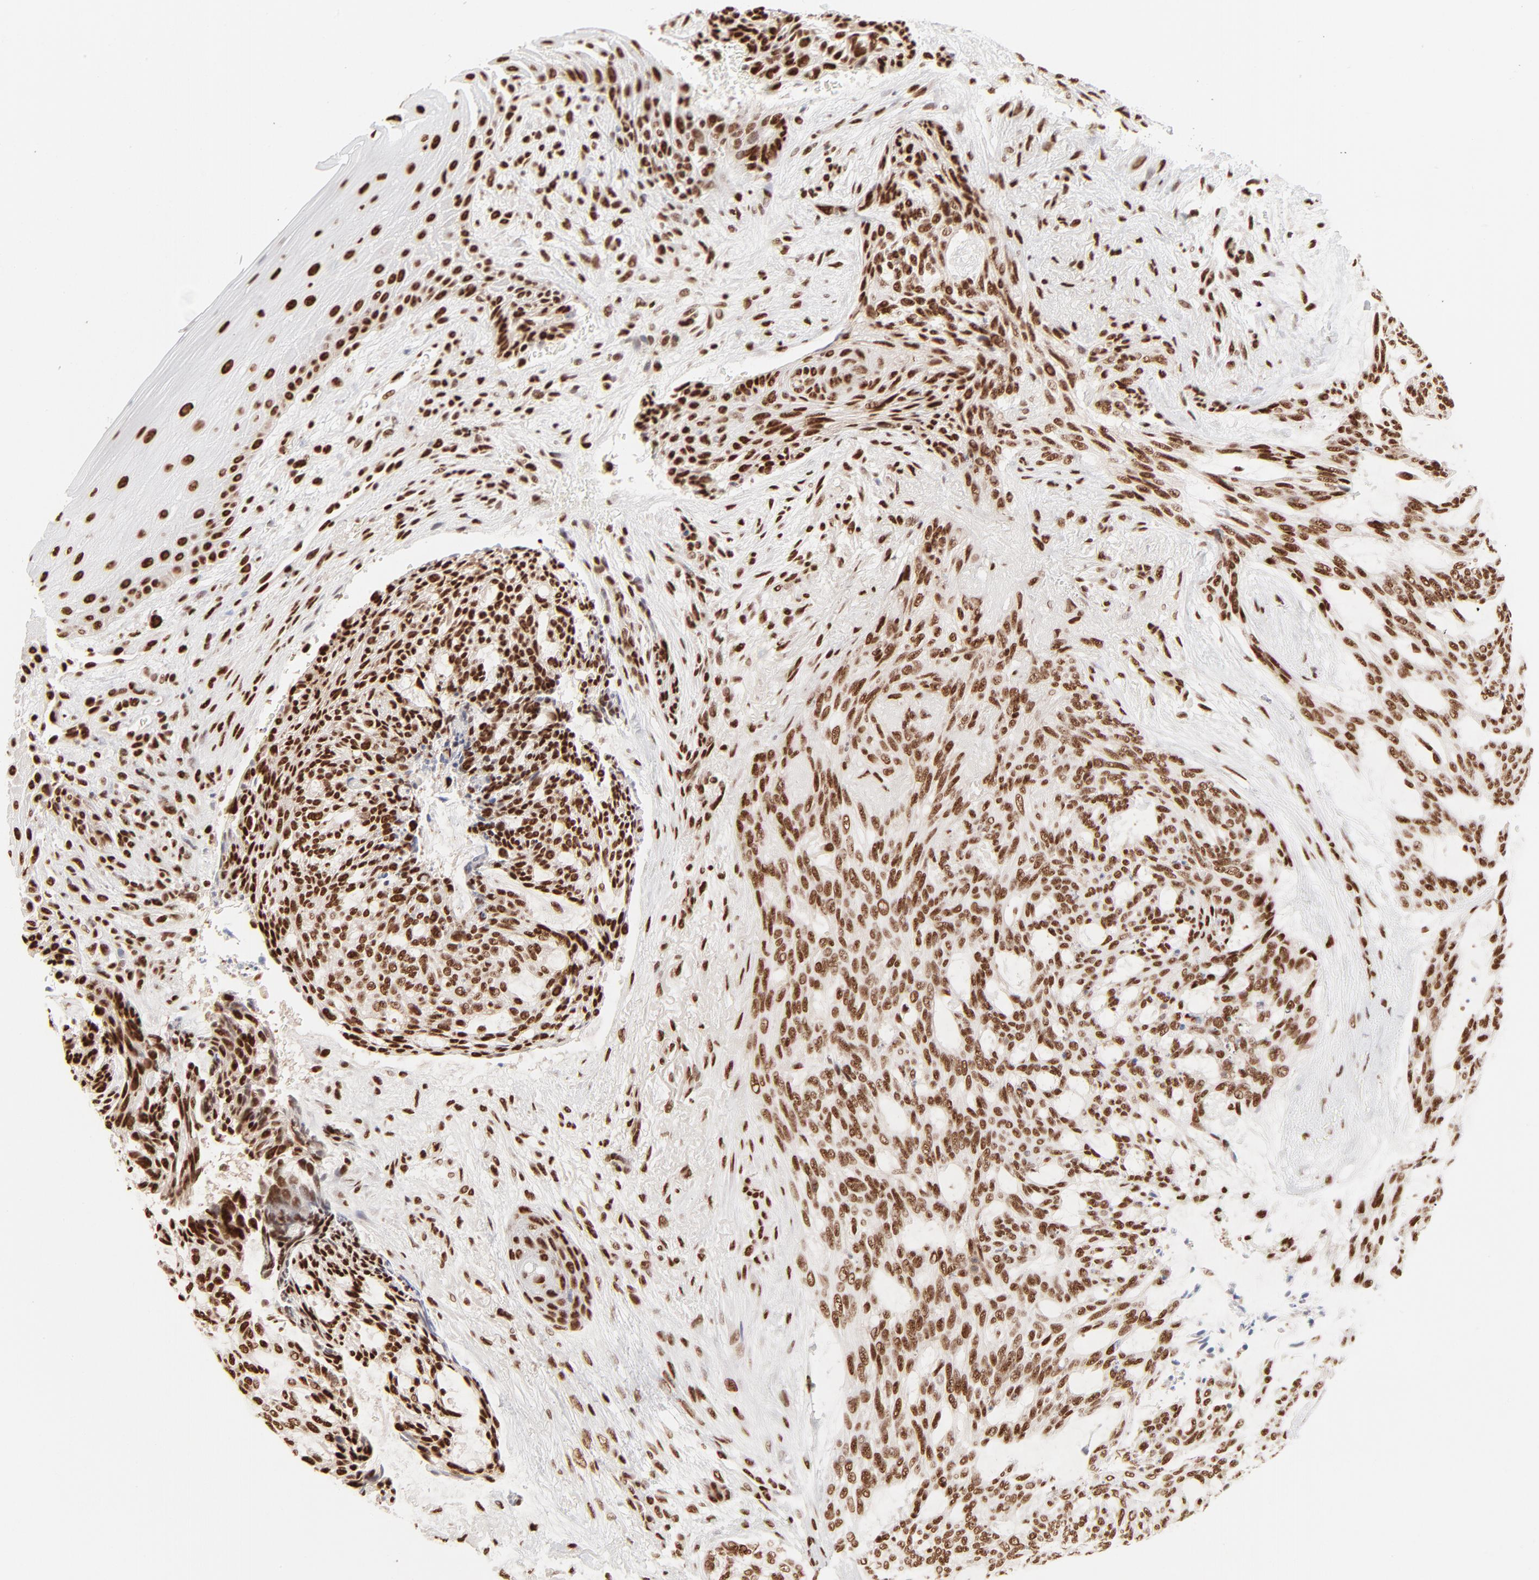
{"staining": {"intensity": "strong", "quantity": ">75%", "location": "nuclear"}, "tissue": "skin cancer", "cell_type": "Tumor cells", "image_type": "cancer", "snomed": [{"axis": "morphology", "description": "Normal tissue, NOS"}, {"axis": "morphology", "description": "Basal cell carcinoma"}, {"axis": "topography", "description": "Skin"}], "caption": "Protein staining of skin cancer tissue reveals strong nuclear staining in about >75% of tumor cells. Nuclei are stained in blue.", "gene": "TARDBP", "patient": {"sex": "female", "age": 71}}